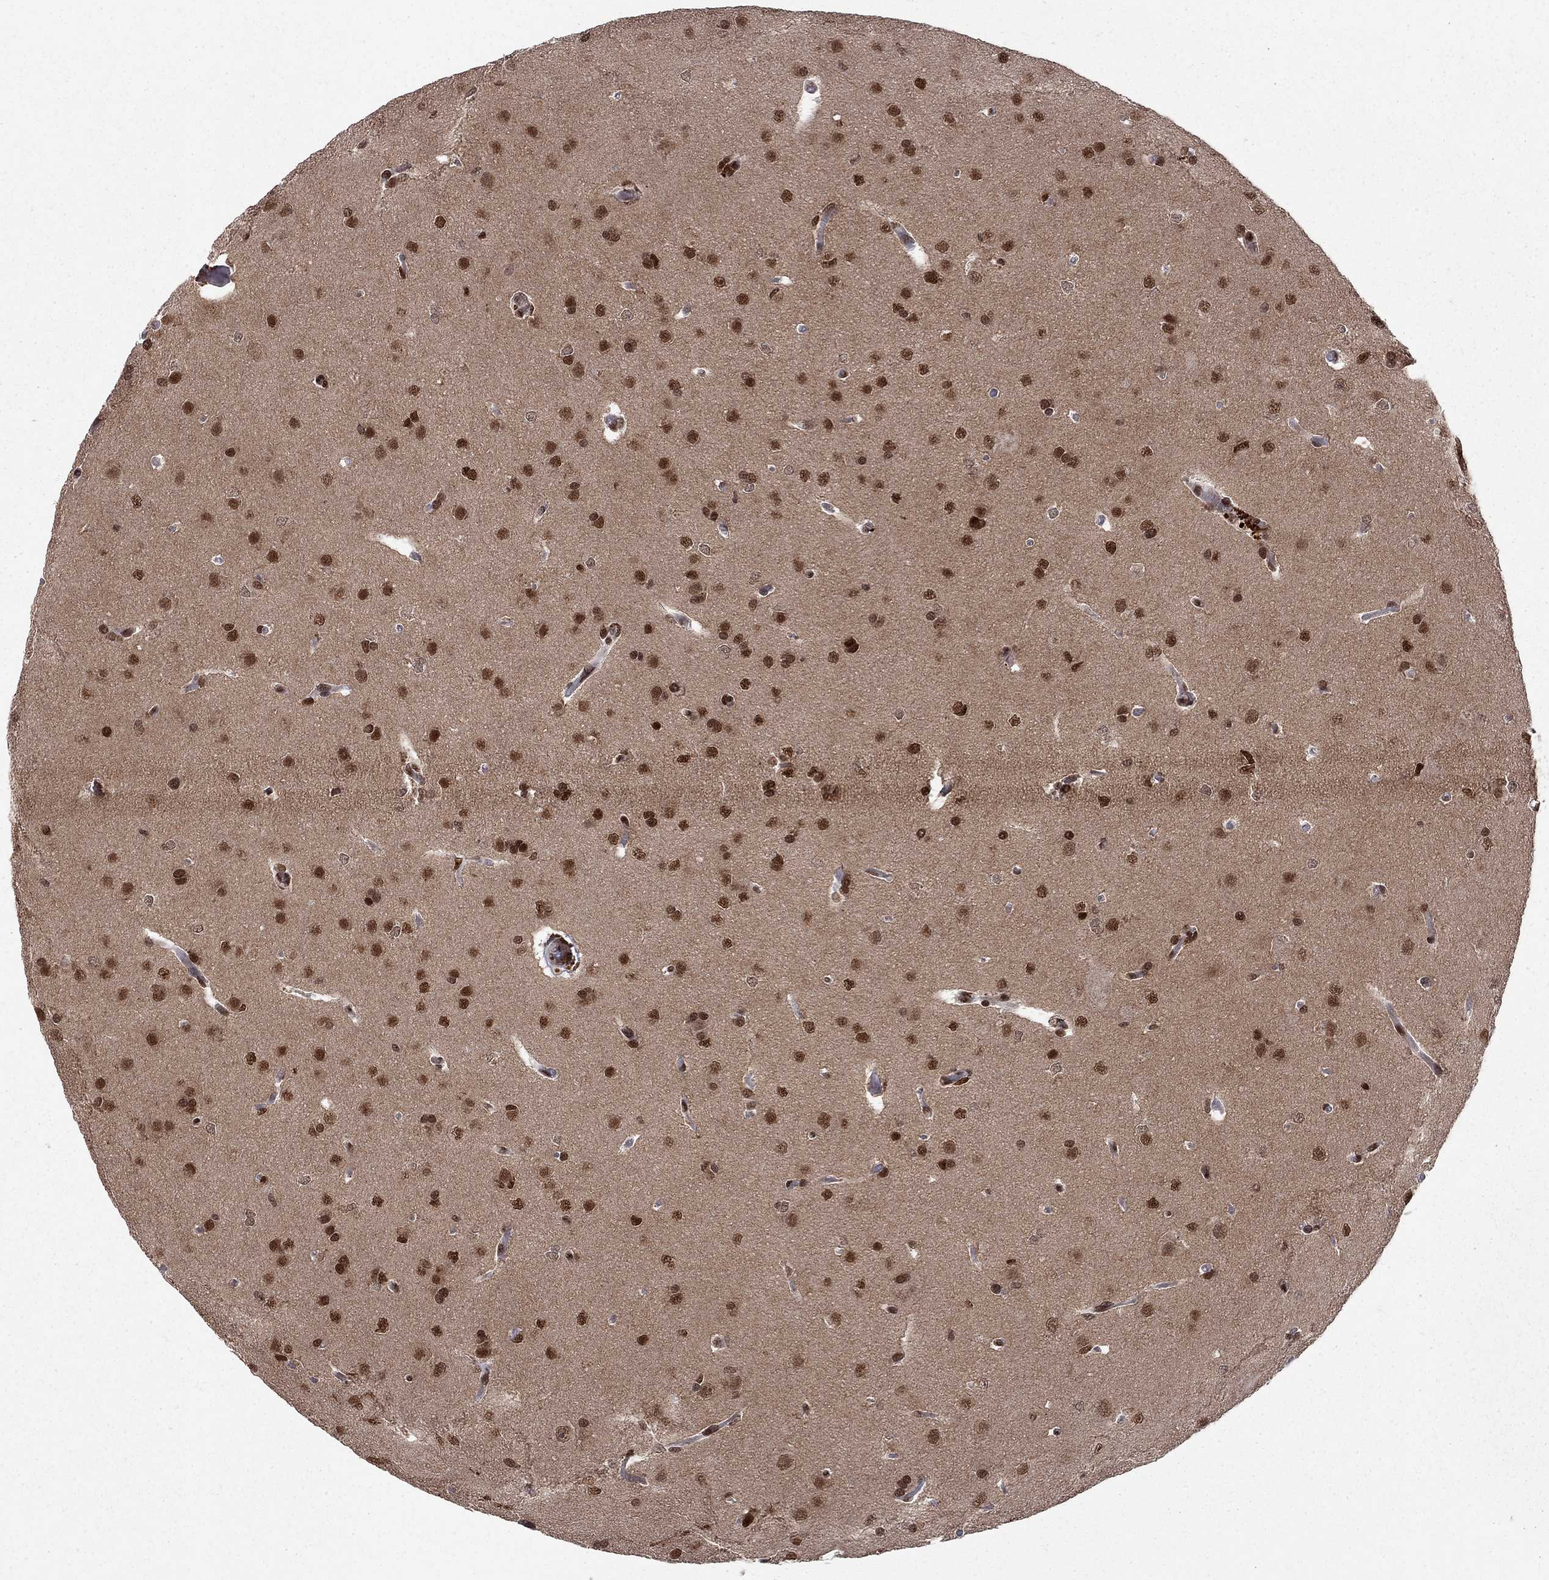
{"staining": {"intensity": "strong", "quantity": ">75%", "location": "nuclear"}, "tissue": "glioma", "cell_type": "Tumor cells", "image_type": "cancer", "snomed": [{"axis": "morphology", "description": "Glioma, malignant, Low grade"}, {"axis": "topography", "description": "Brain"}], "caption": "A brown stain labels strong nuclear positivity of a protein in human malignant low-grade glioma tumor cells.", "gene": "SAP30L", "patient": {"sex": "female", "age": 32}}